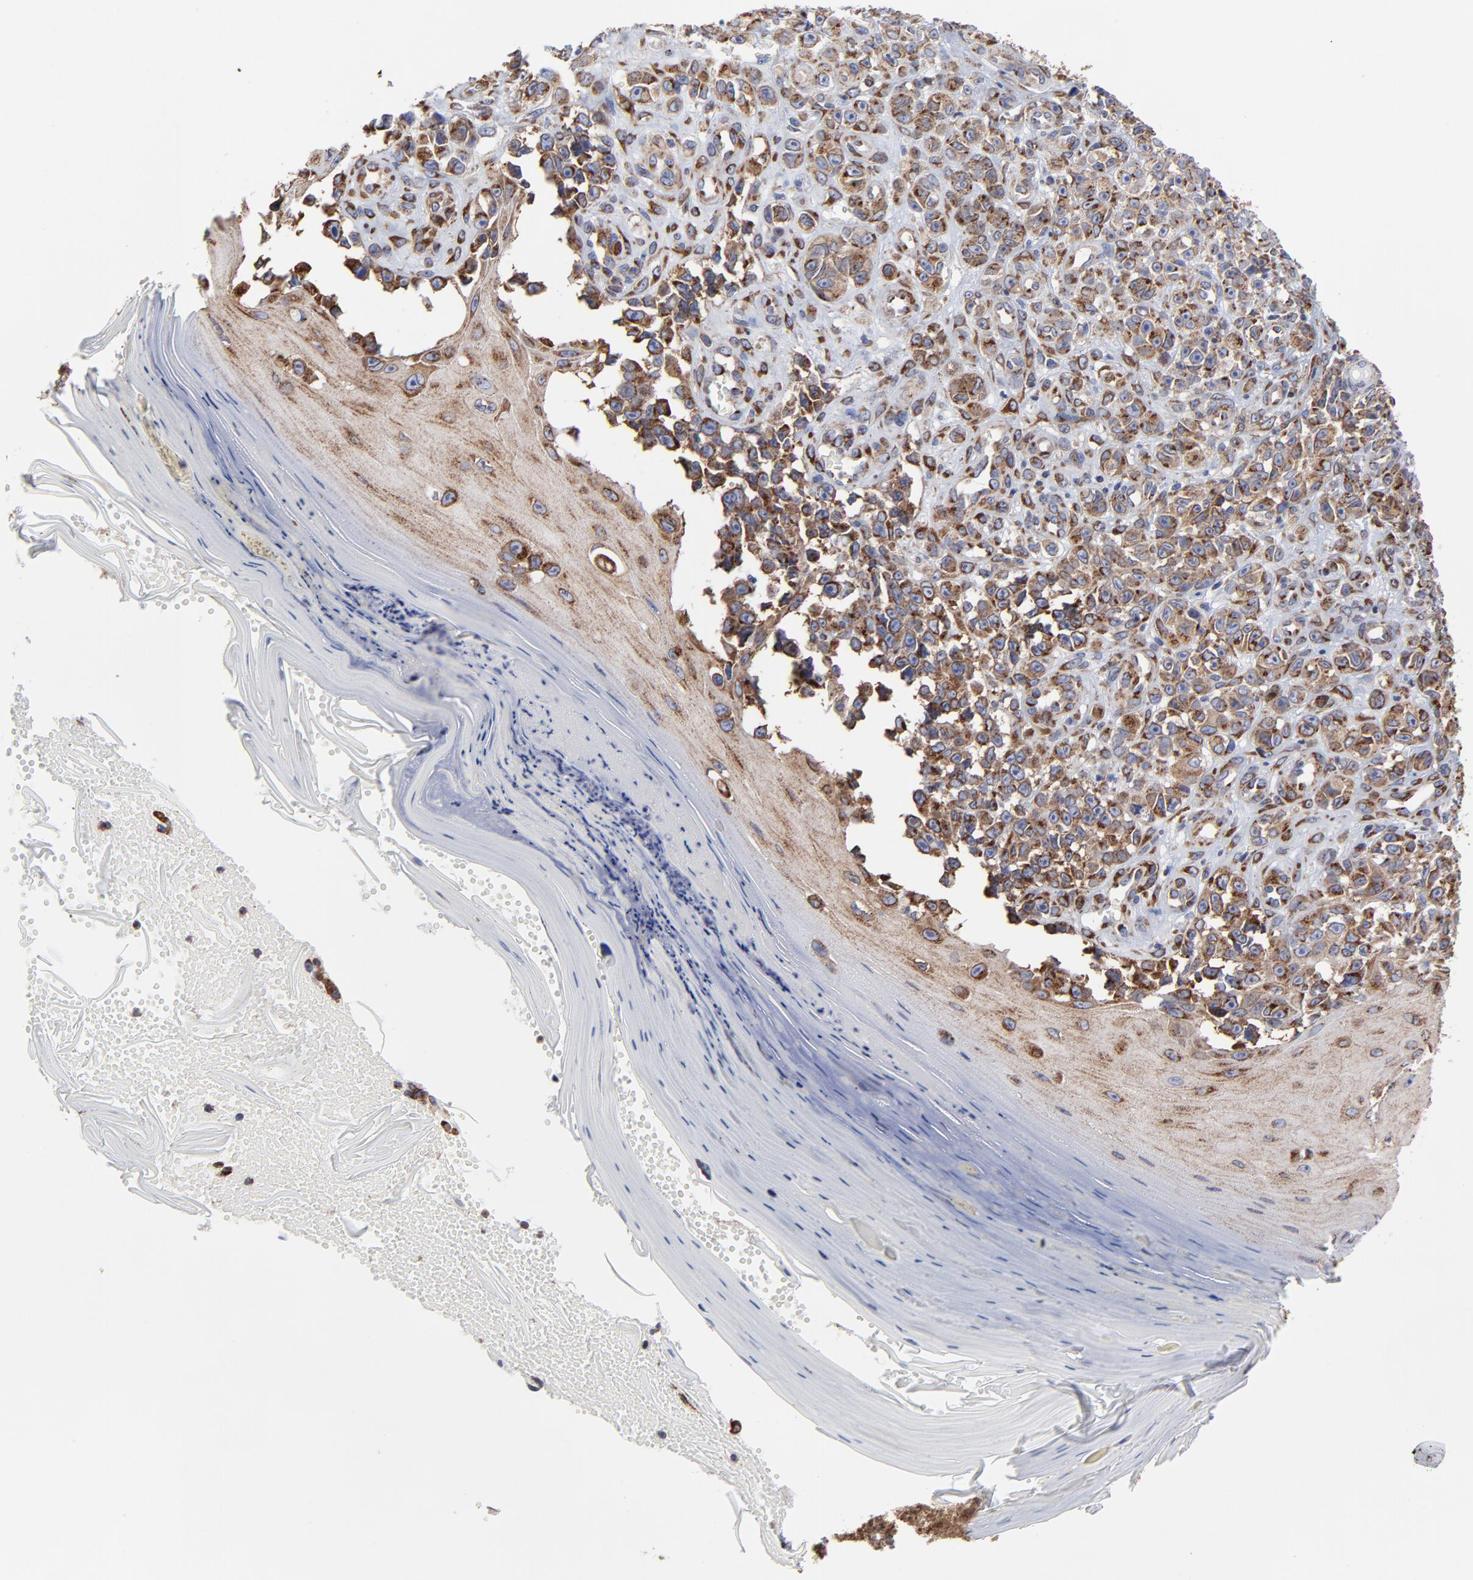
{"staining": {"intensity": "weak", "quantity": ">75%", "location": "cytoplasmic/membranous"}, "tissue": "melanoma", "cell_type": "Tumor cells", "image_type": "cancer", "snomed": [{"axis": "morphology", "description": "Malignant melanoma, NOS"}, {"axis": "topography", "description": "Skin"}], "caption": "The histopathology image shows immunohistochemical staining of melanoma. There is weak cytoplasmic/membranous expression is seen in about >75% of tumor cells. The staining is performed using DAB brown chromogen to label protein expression. The nuclei are counter-stained blue using hematoxylin.", "gene": "LMAN1", "patient": {"sex": "female", "age": 82}}